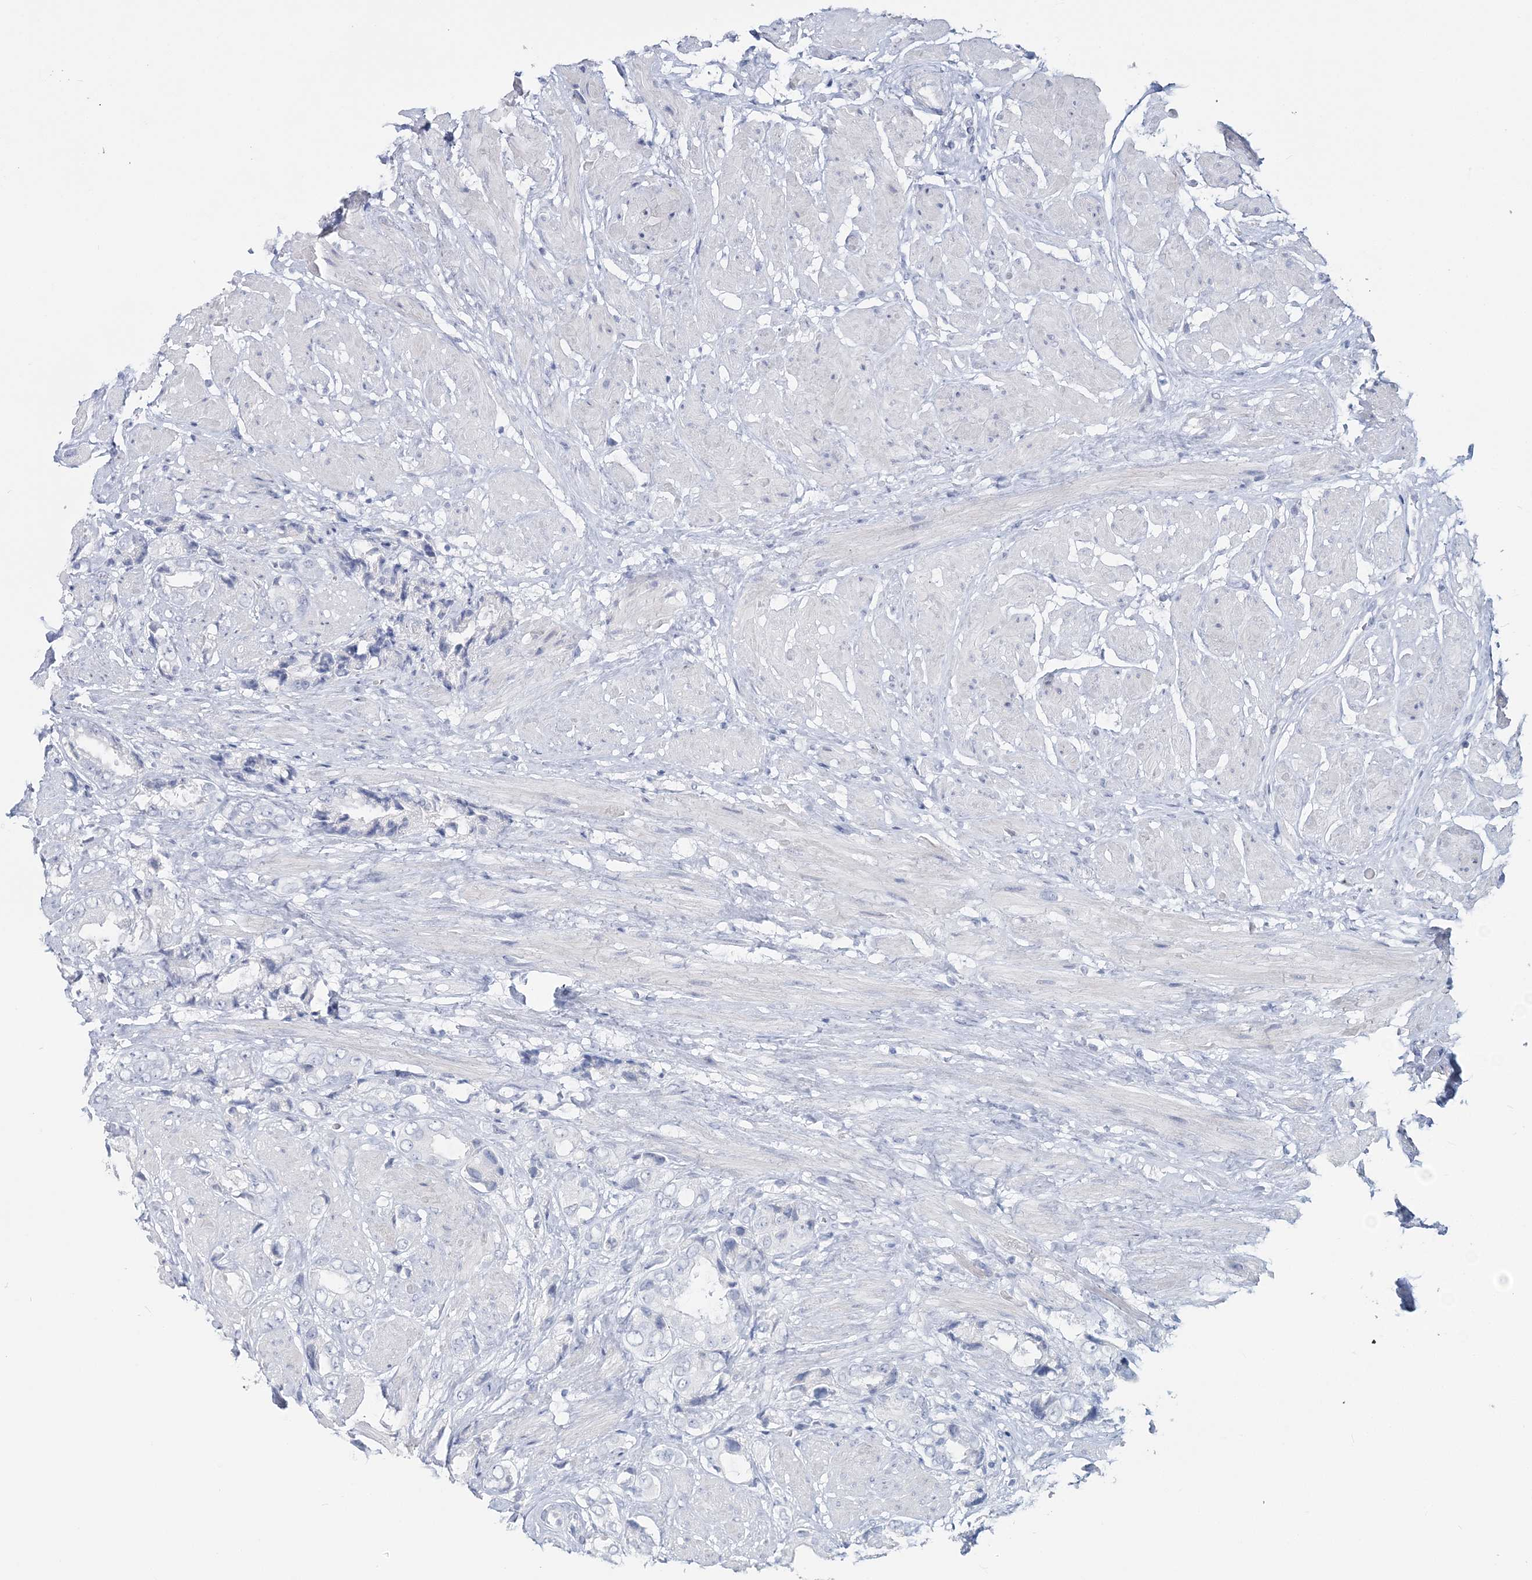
{"staining": {"intensity": "negative", "quantity": "none", "location": "none"}, "tissue": "prostate cancer", "cell_type": "Tumor cells", "image_type": "cancer", "snomed": [{"axis": "morphology", "description": "Adenocarcinoma, High grade"}, {"axis": "topography", "description": "Prostate"}], "caption": "Micrograph shows no significant protein positivity in tumor cells of prostate cancer (adenocarcinoma (high-grade)).", "gene": "CYP3A4", "patient": {"sex": "male", "age": 61}}